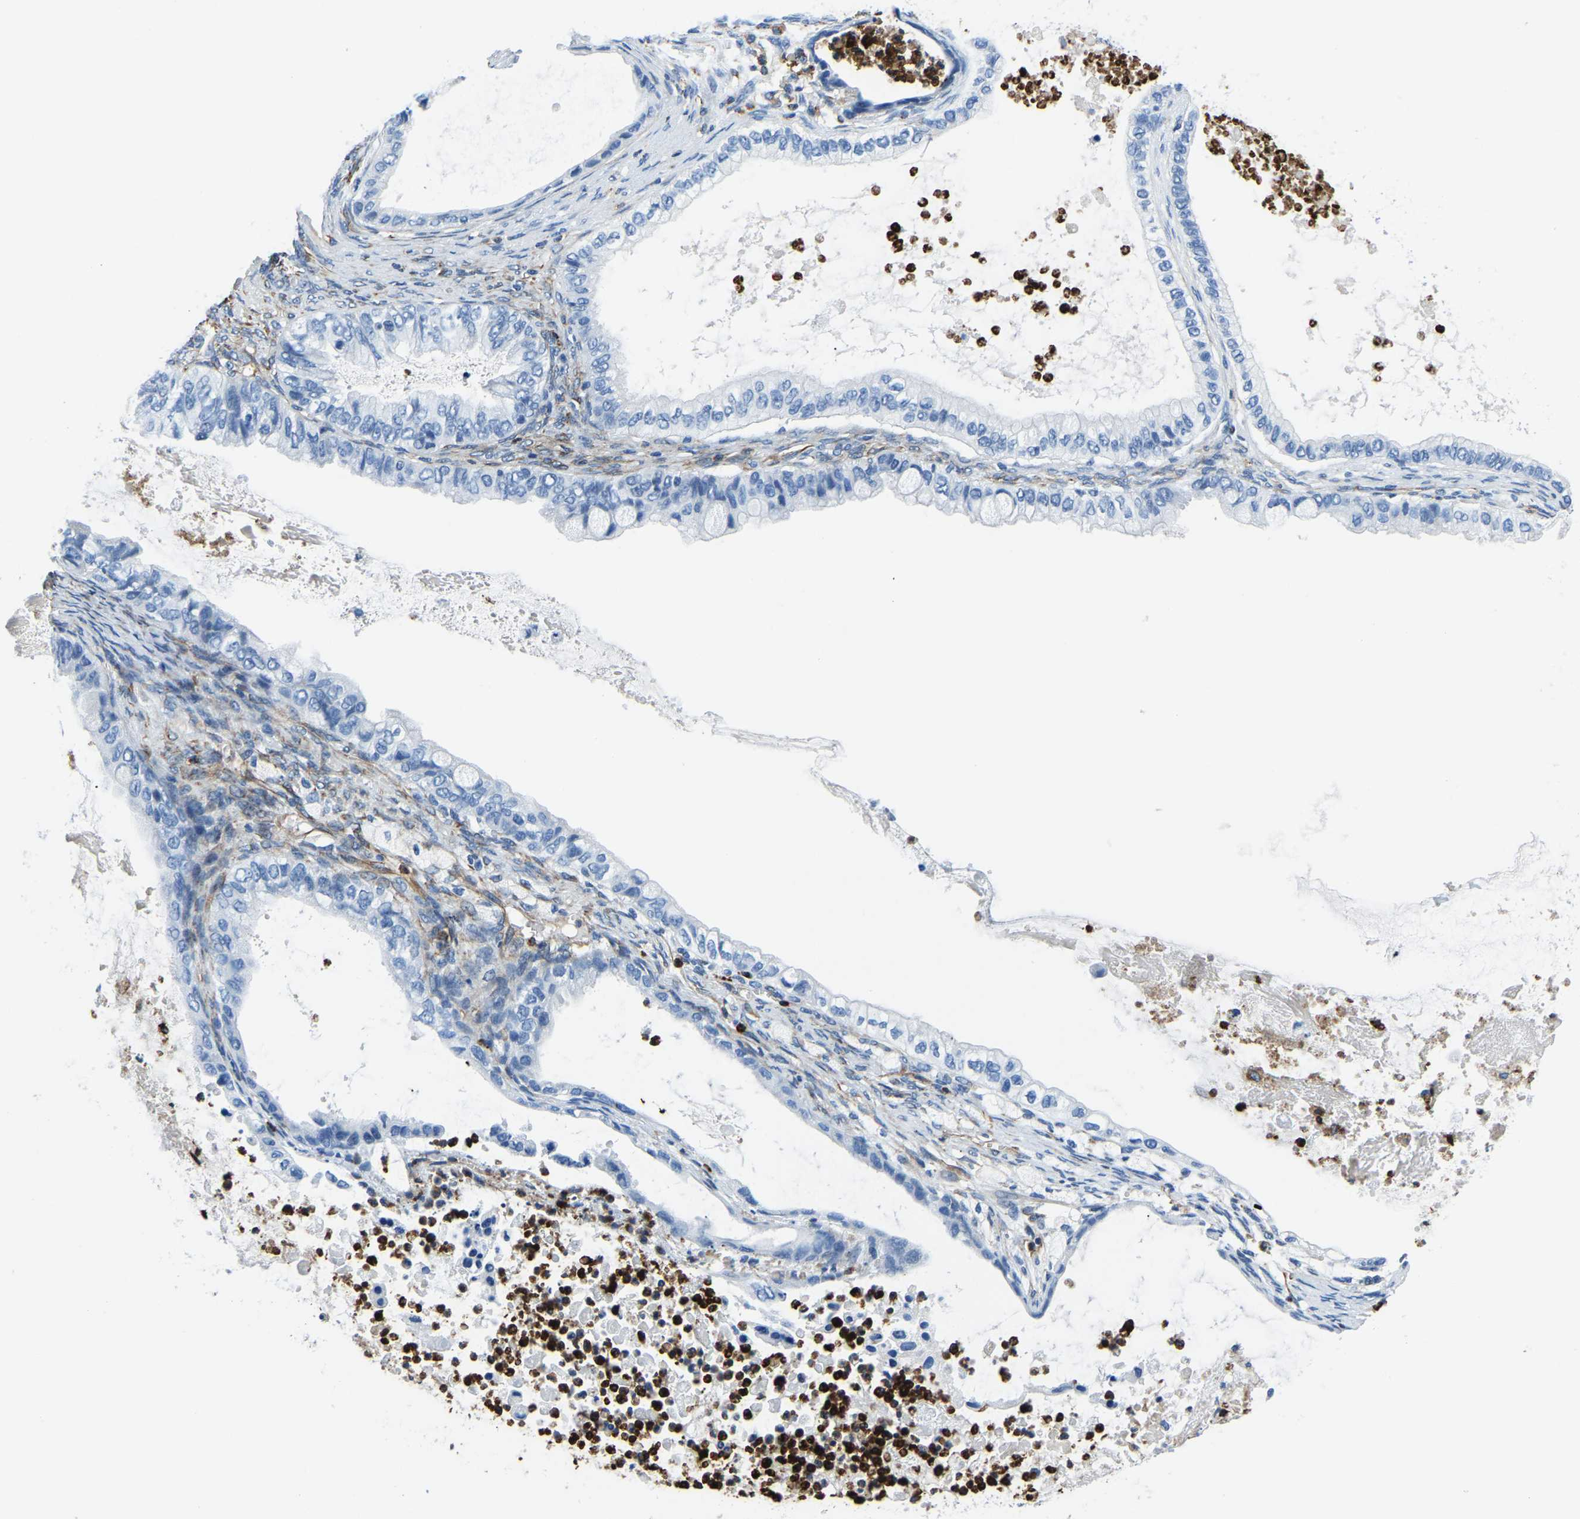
{"staining": {"intensity": "negative", "quantity": "none", "location": "none"}, "tissue": "ovarian cancer", "cell_type": "Tumor cells", "image_type": "cancer", "snomed": [{"axis": "morphology", "description": "Cystadenocarcinoma, mucinous, NOS"}, {"axis": "topography", "description": "Ovary"}], "caption": "Ovarian cancer was stained to show a protein in brown. There is no significant staining in tumor cells.", "gene": "MS4A3", "patient": {"sex": "female", "age": 80}}